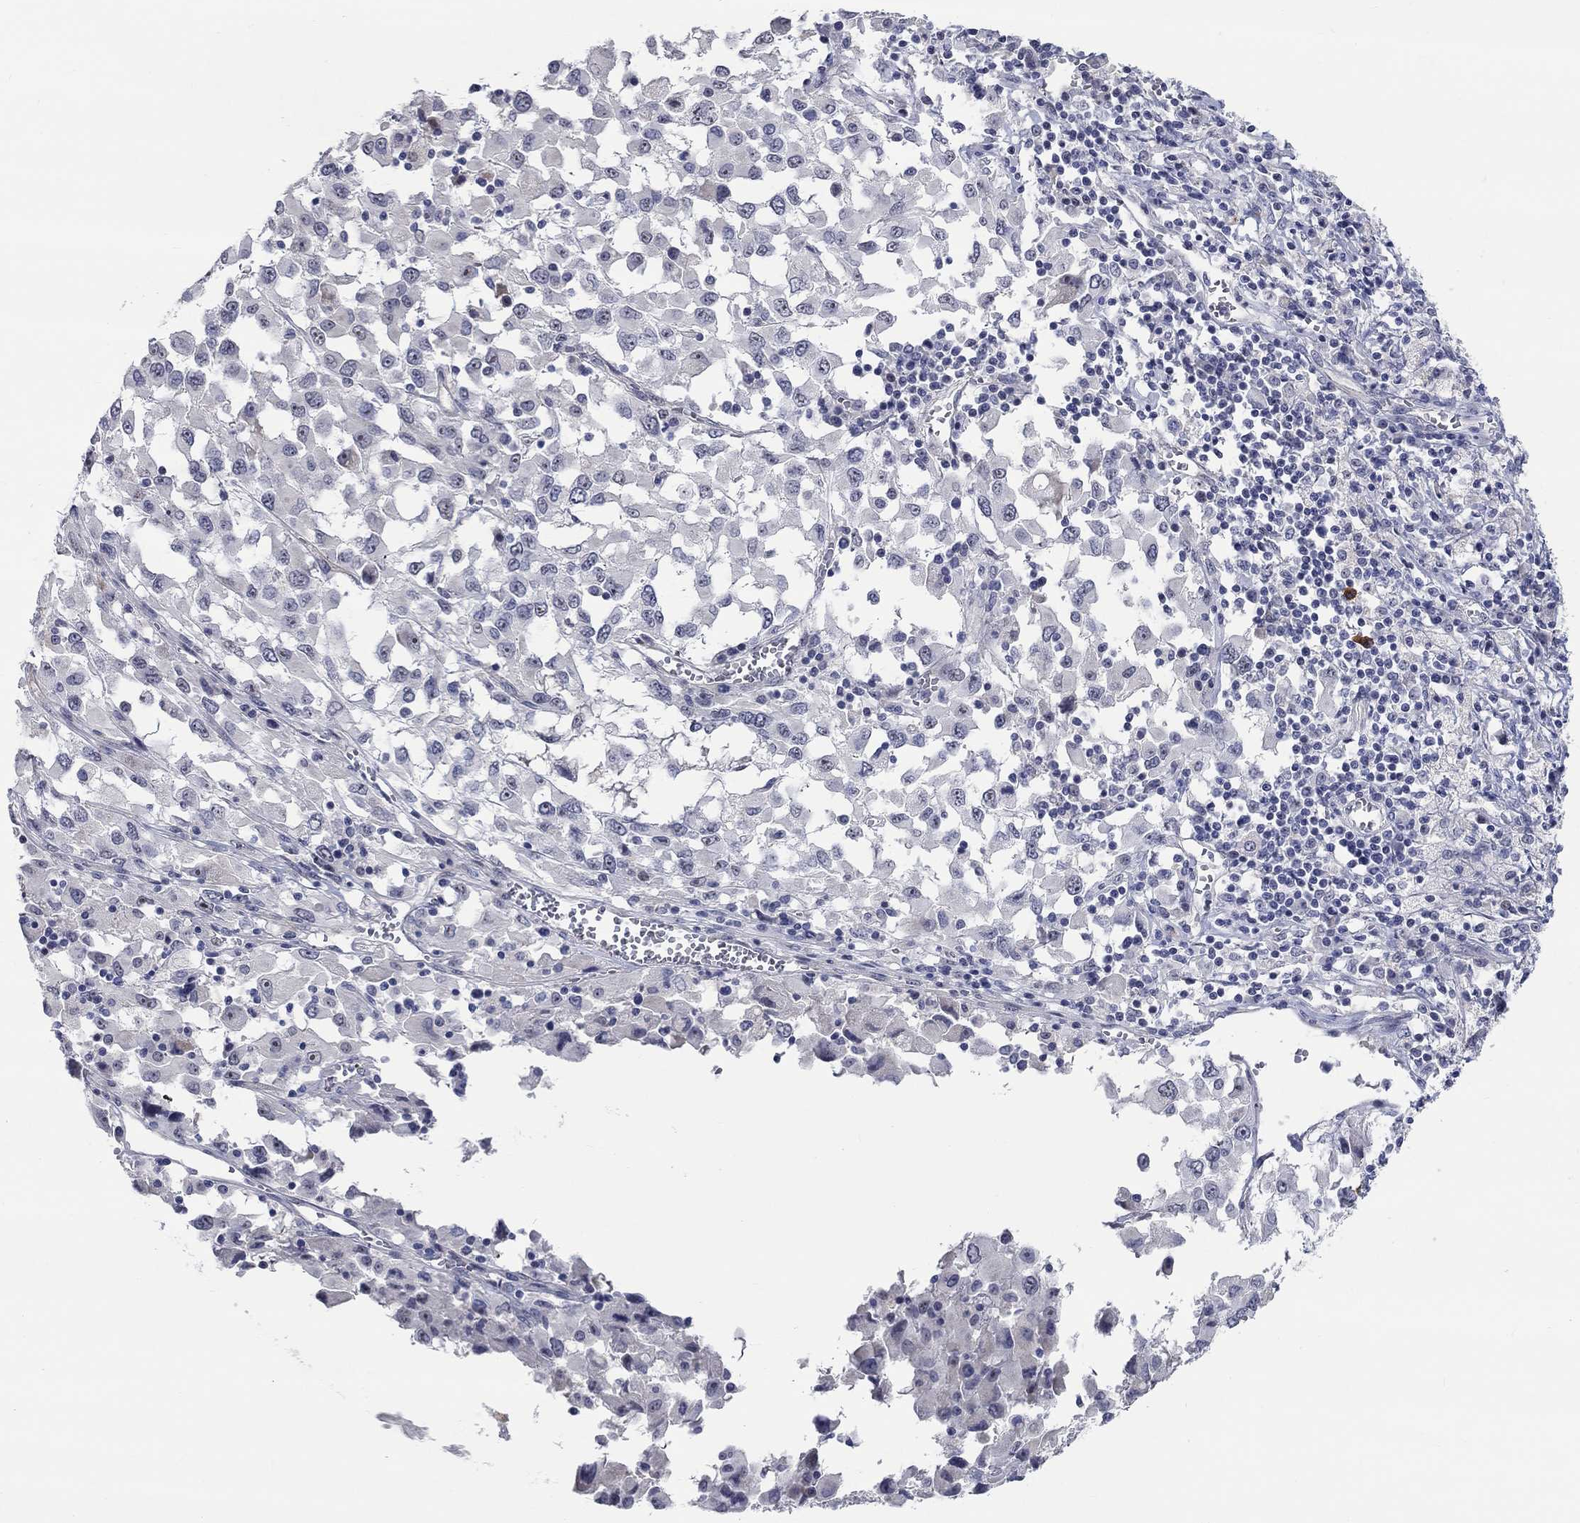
{"staining": {"intensity": "negative", "quantity": "none", "location": "none"}, "tissue": "melanoma", "cell_type": "Tumor cells", "image_type": "cancer", "snomed": [{"axis": "morphology", "description": "Malignant melanoma, Metastatic site"}, {"axis": "topography", "description": "Lymph node"}], "caption": "Photomicrograph shows no significant protein staining in tumor cells of malignant melanoma (metastatic site). Brightfield microscopy of IHC stained with DAB (brown) and hematoxylin (blue), captured at high magnification.", "gene": "SMIM18", "patient": {"sex": "male", "age": 50}}